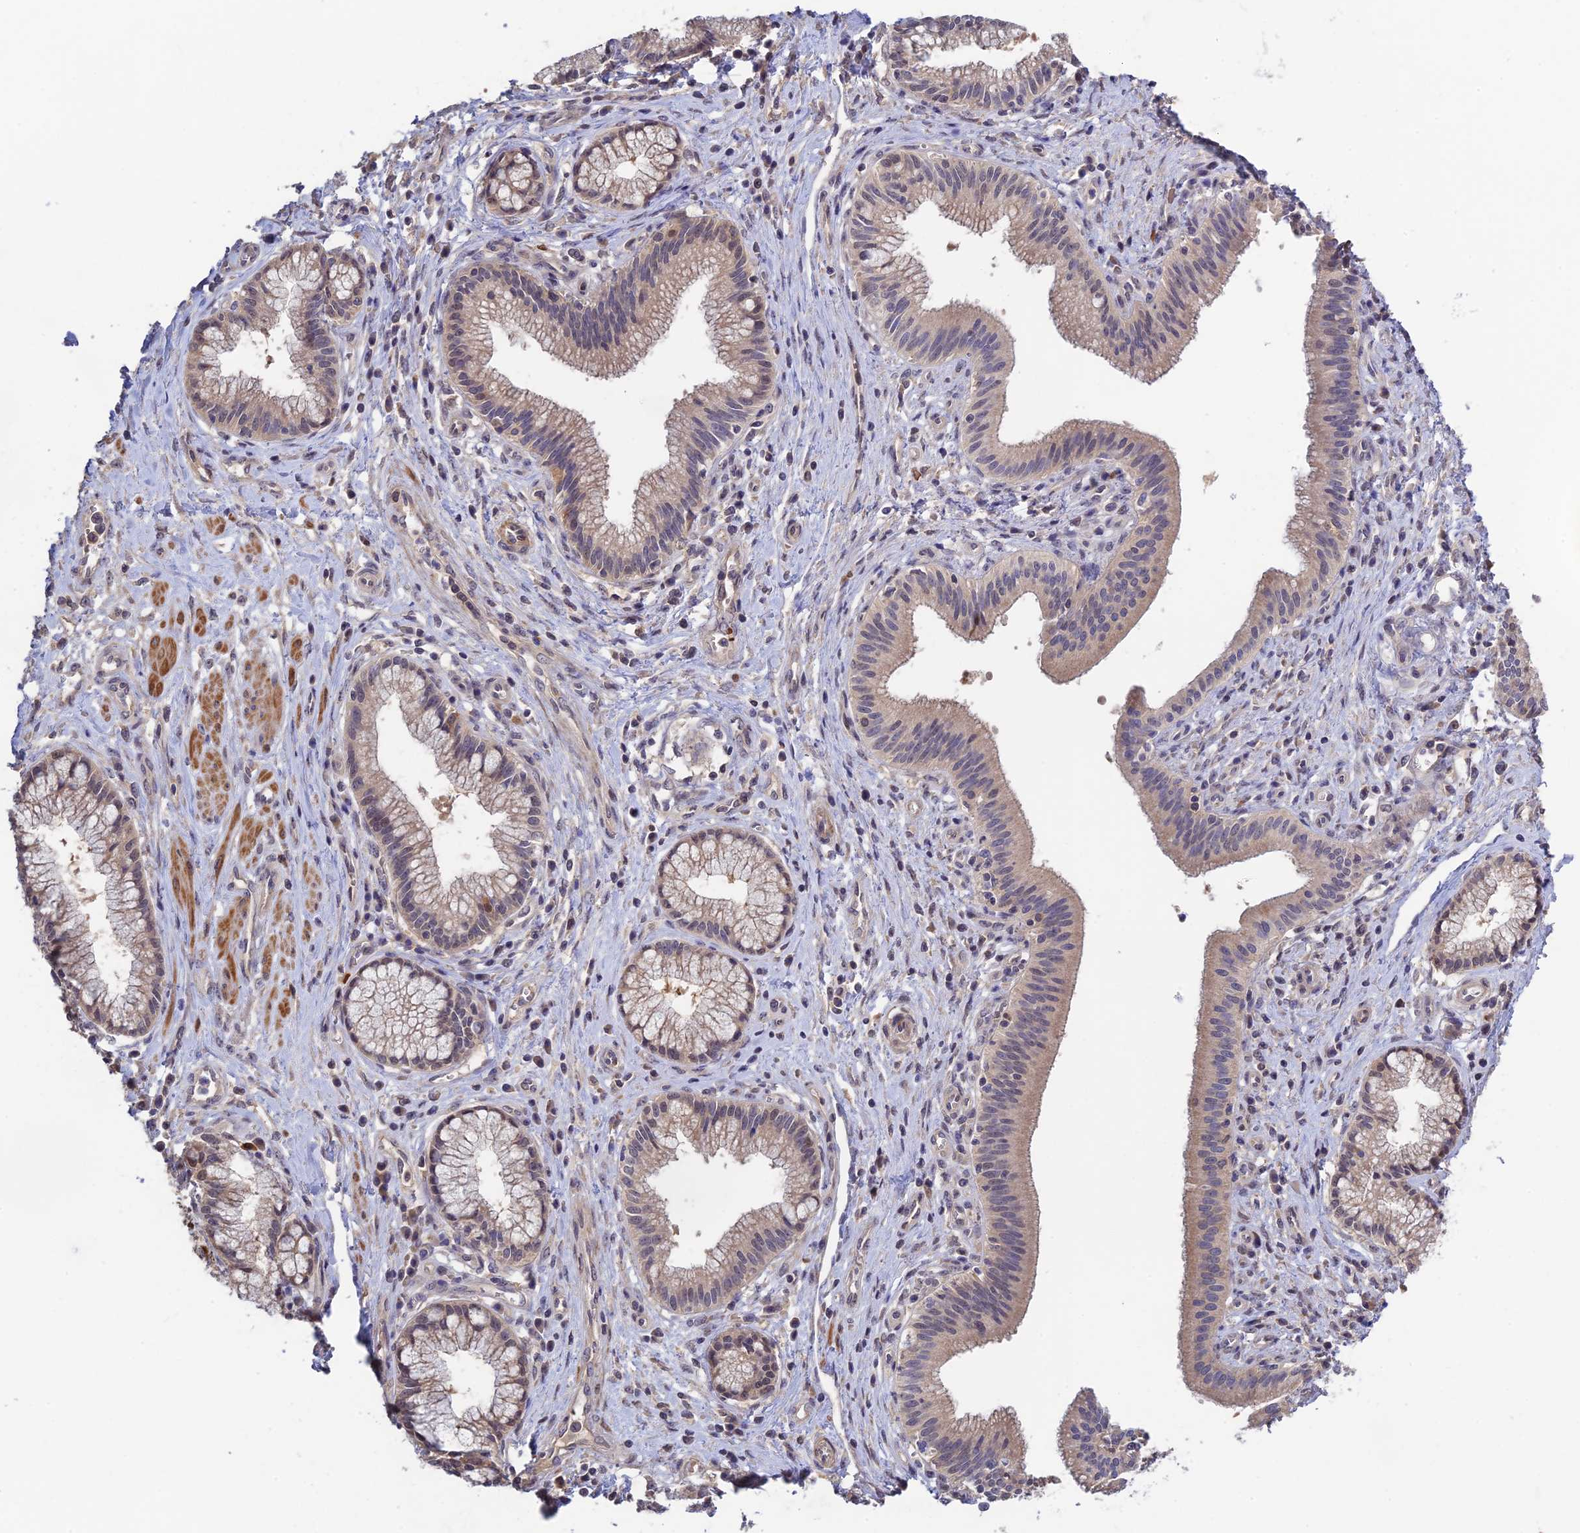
{"staining": {"intensity": "negative", "quantity": "none", "location": "none"}, "tissue": "pancreatic cancer", "cell_type": "Tumor cells", "image_type": "cancer", "snomed": [{"axis": "morphology", "description": "Adenocarcinoma, NOS"}, {"axis": "topography", "description": "Pancreas"}], "caption": "Immunohistochemistry (IHC) photomicrograph of neoplastic tissue: pancreatic cancer (adenocarcinoma) stained with DAB (3,3'-diaminobenzidine) shows no significant protein positivity in tumor cells.", "gene": "CWH43", "patient": {"sex": "male", "age": 72}}